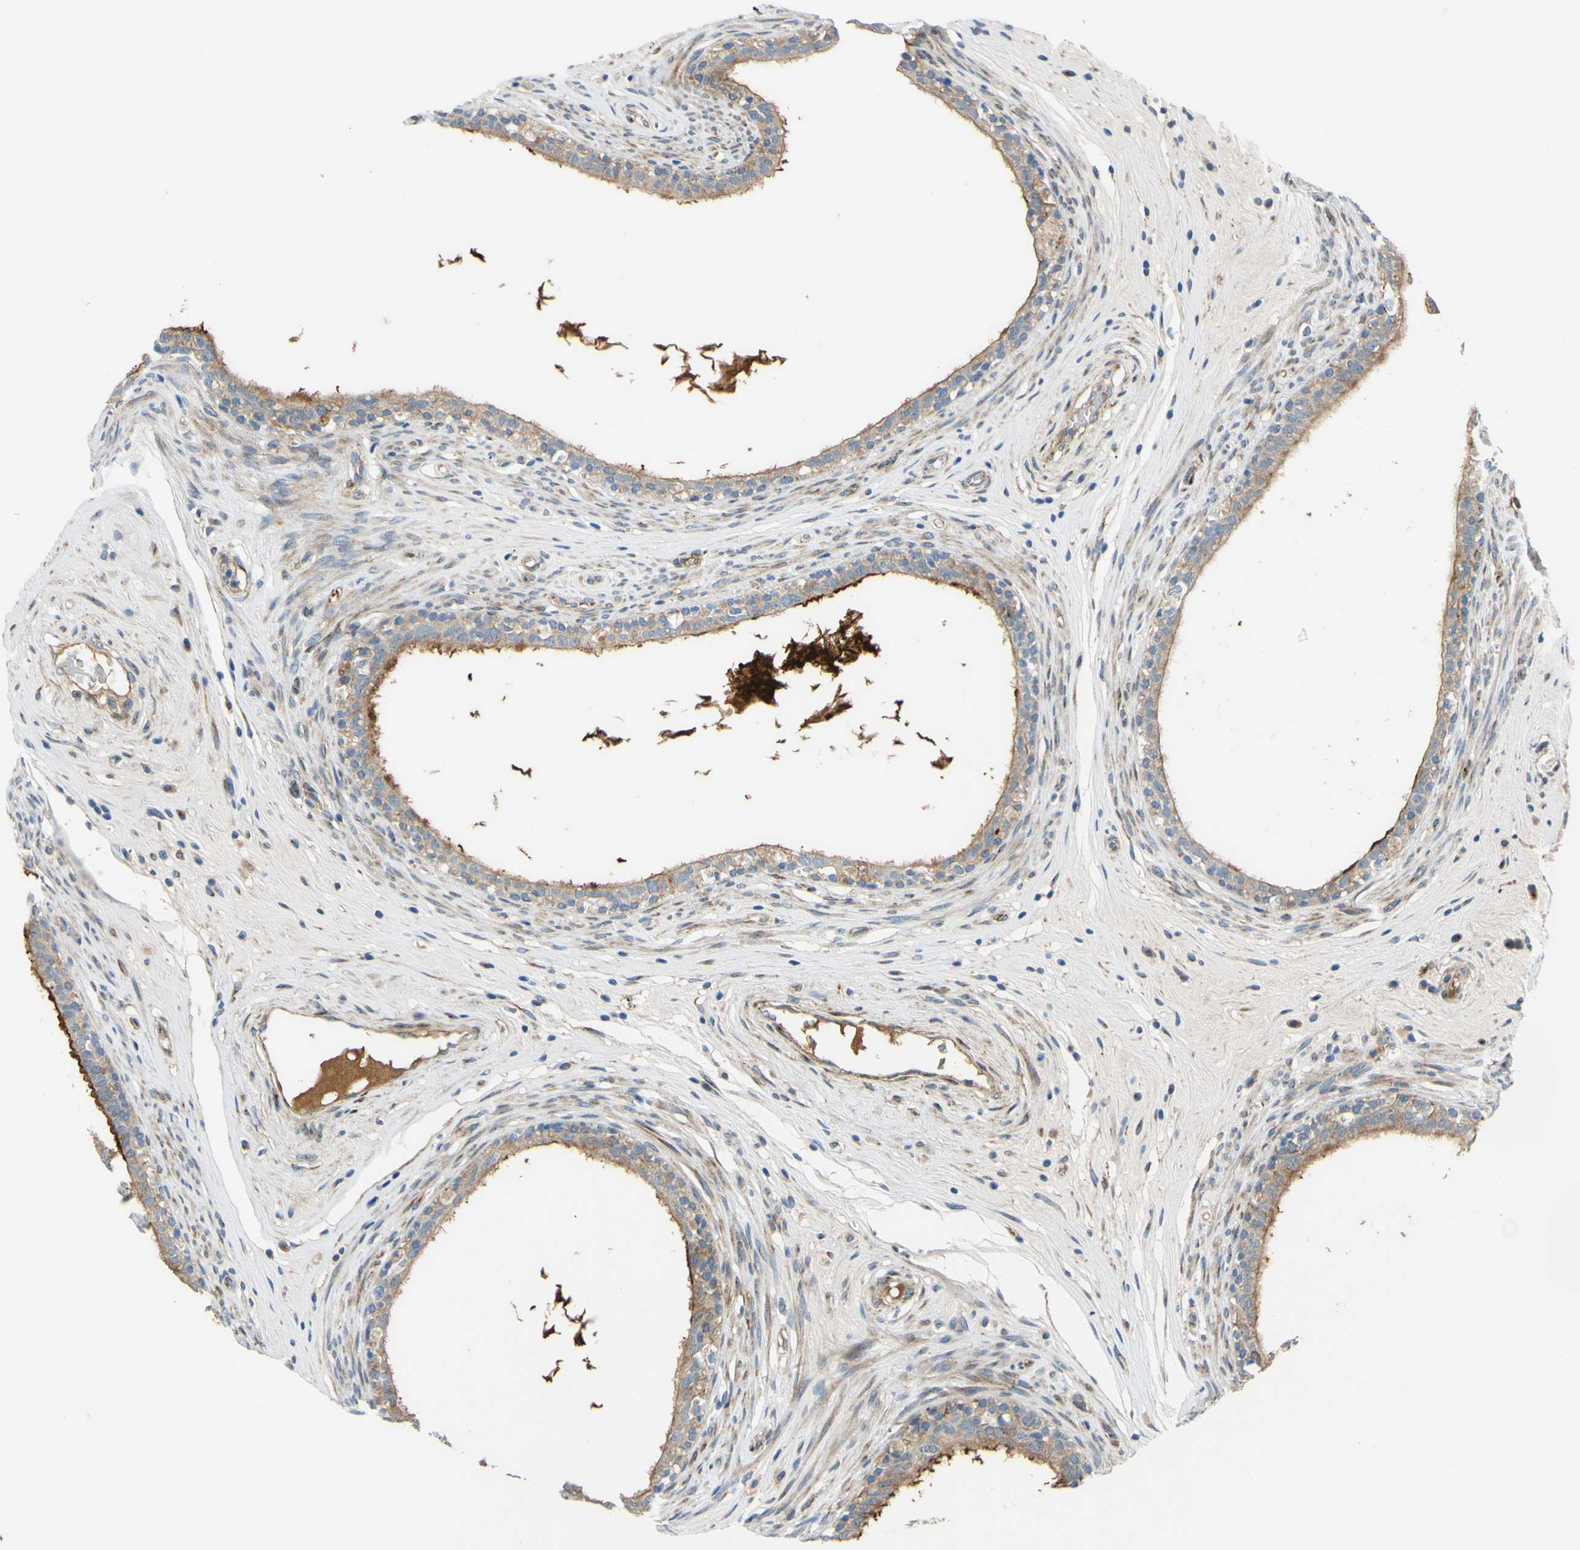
{"staining": {"intensity": "moderate", "quantity": ">75%", "location": "cytoplasmic/membranous"}, "tissue": "epididymis", "cell_type": "Glandular cells", "image_type": "normal", "snomed": [{"axis": "morphology", "description": "Normal tissue, NOS"}, {"axis": "morphology", "description": "Inflammation, NOS"}, {"axis": "topography", "description": "Epididymis"}], "caption": "Immunohistochemical staining of benign epididymis demonstrates moderate cytoplasmic/membranous protein expression in about >75% of glandular cells.", "gene": "ARHGAP1", "patient": {"sex": "male", "age": 84}}